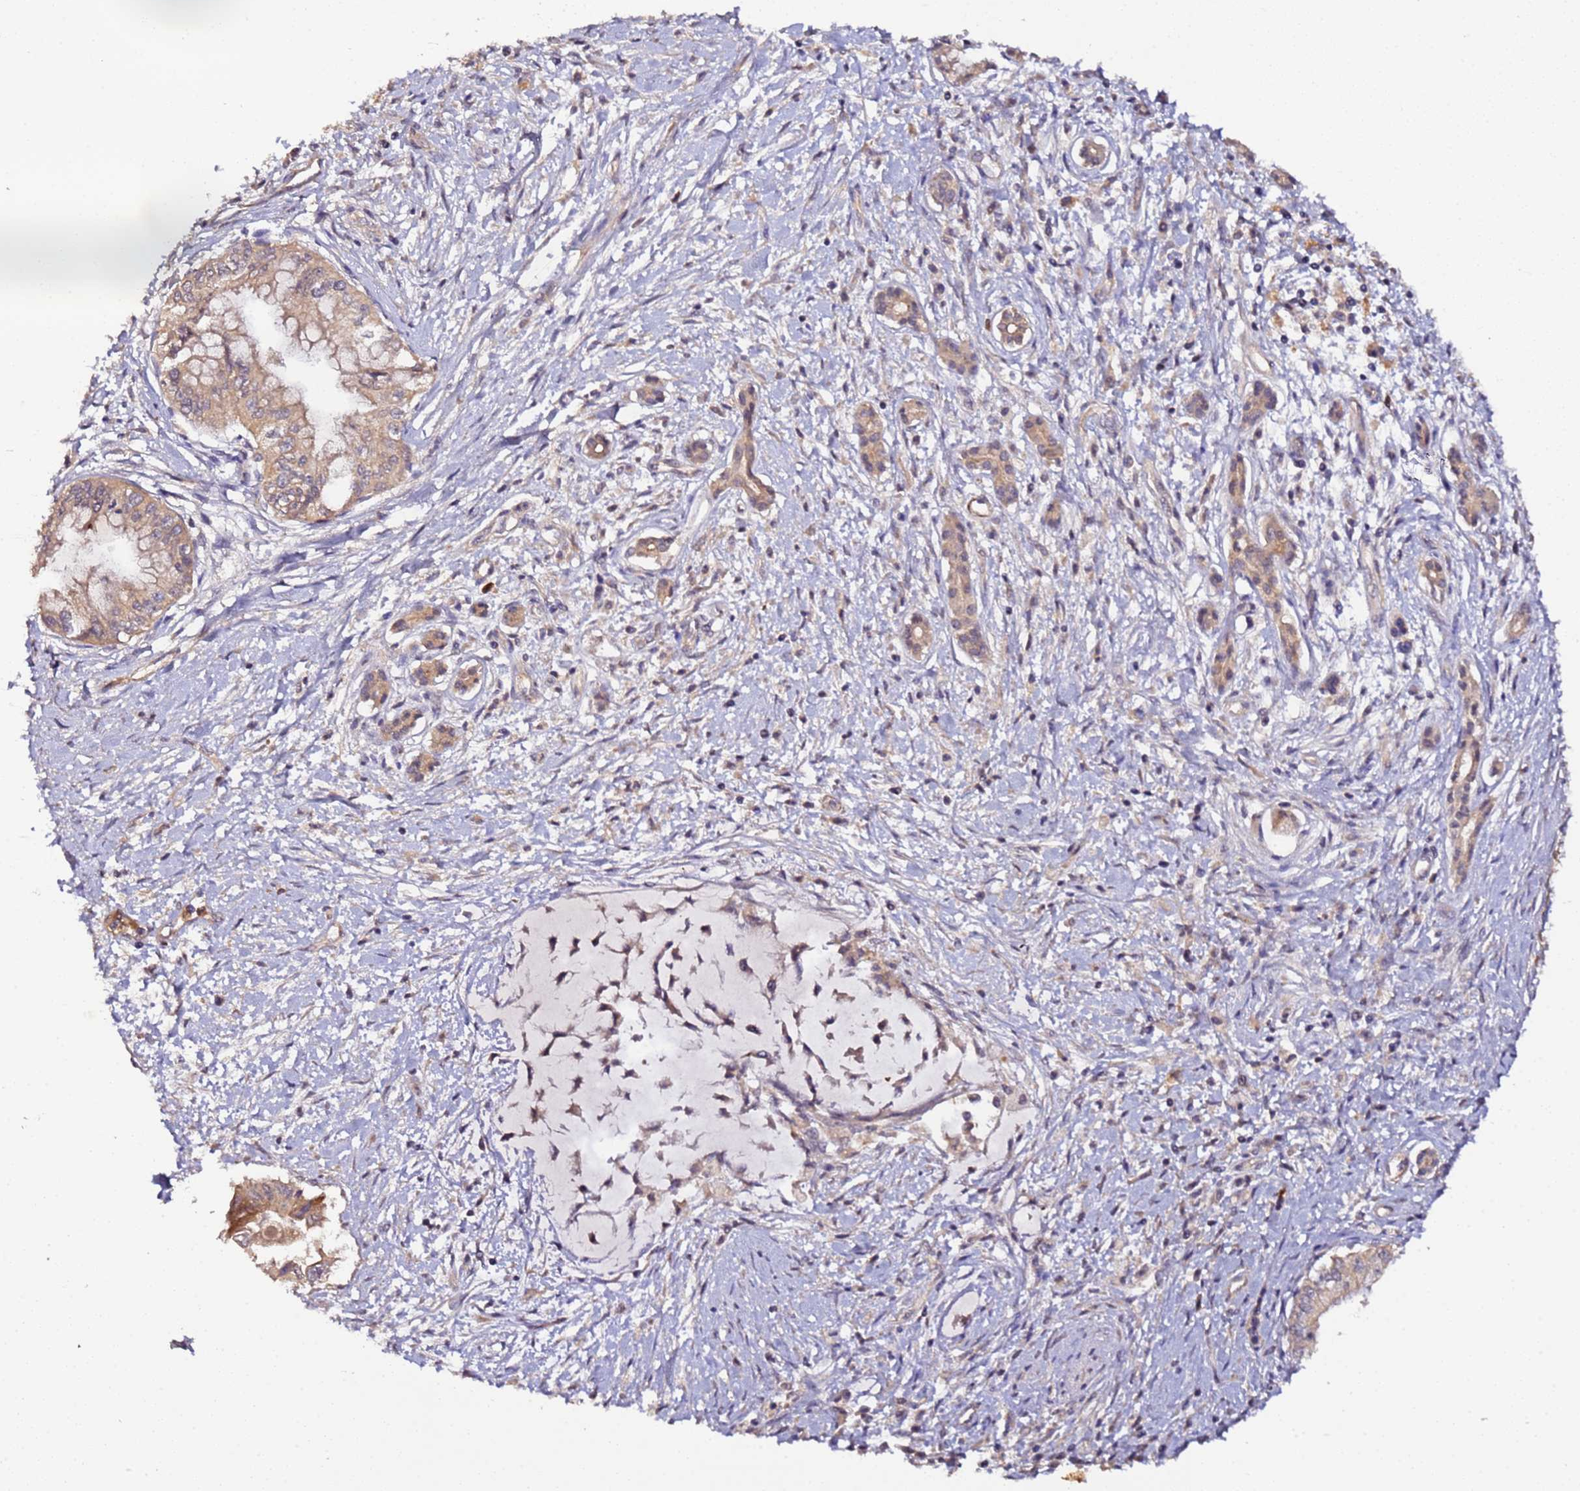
{"staining": {"intensity": "moderate", "quantity": ">75%", "location": "cytoplasmic/membranous"}, "tissue": "pancreatic cancer", "cell_type": "Tumor cells", "image_type": "cancer", "snomed": [{"axis": "morphology", "description": "Adenocarcinoma, NOS"}, {"axis": "topography", "description": "Pancreas"}], "caption": "Moderate cytoplasmic/membranous staining is seen in approximately >75% of tumor cells in pancreatic cancer (adenocarcinoma).", "gene": "TRIM26", "patient": {"sex": "male", "age": 46}}